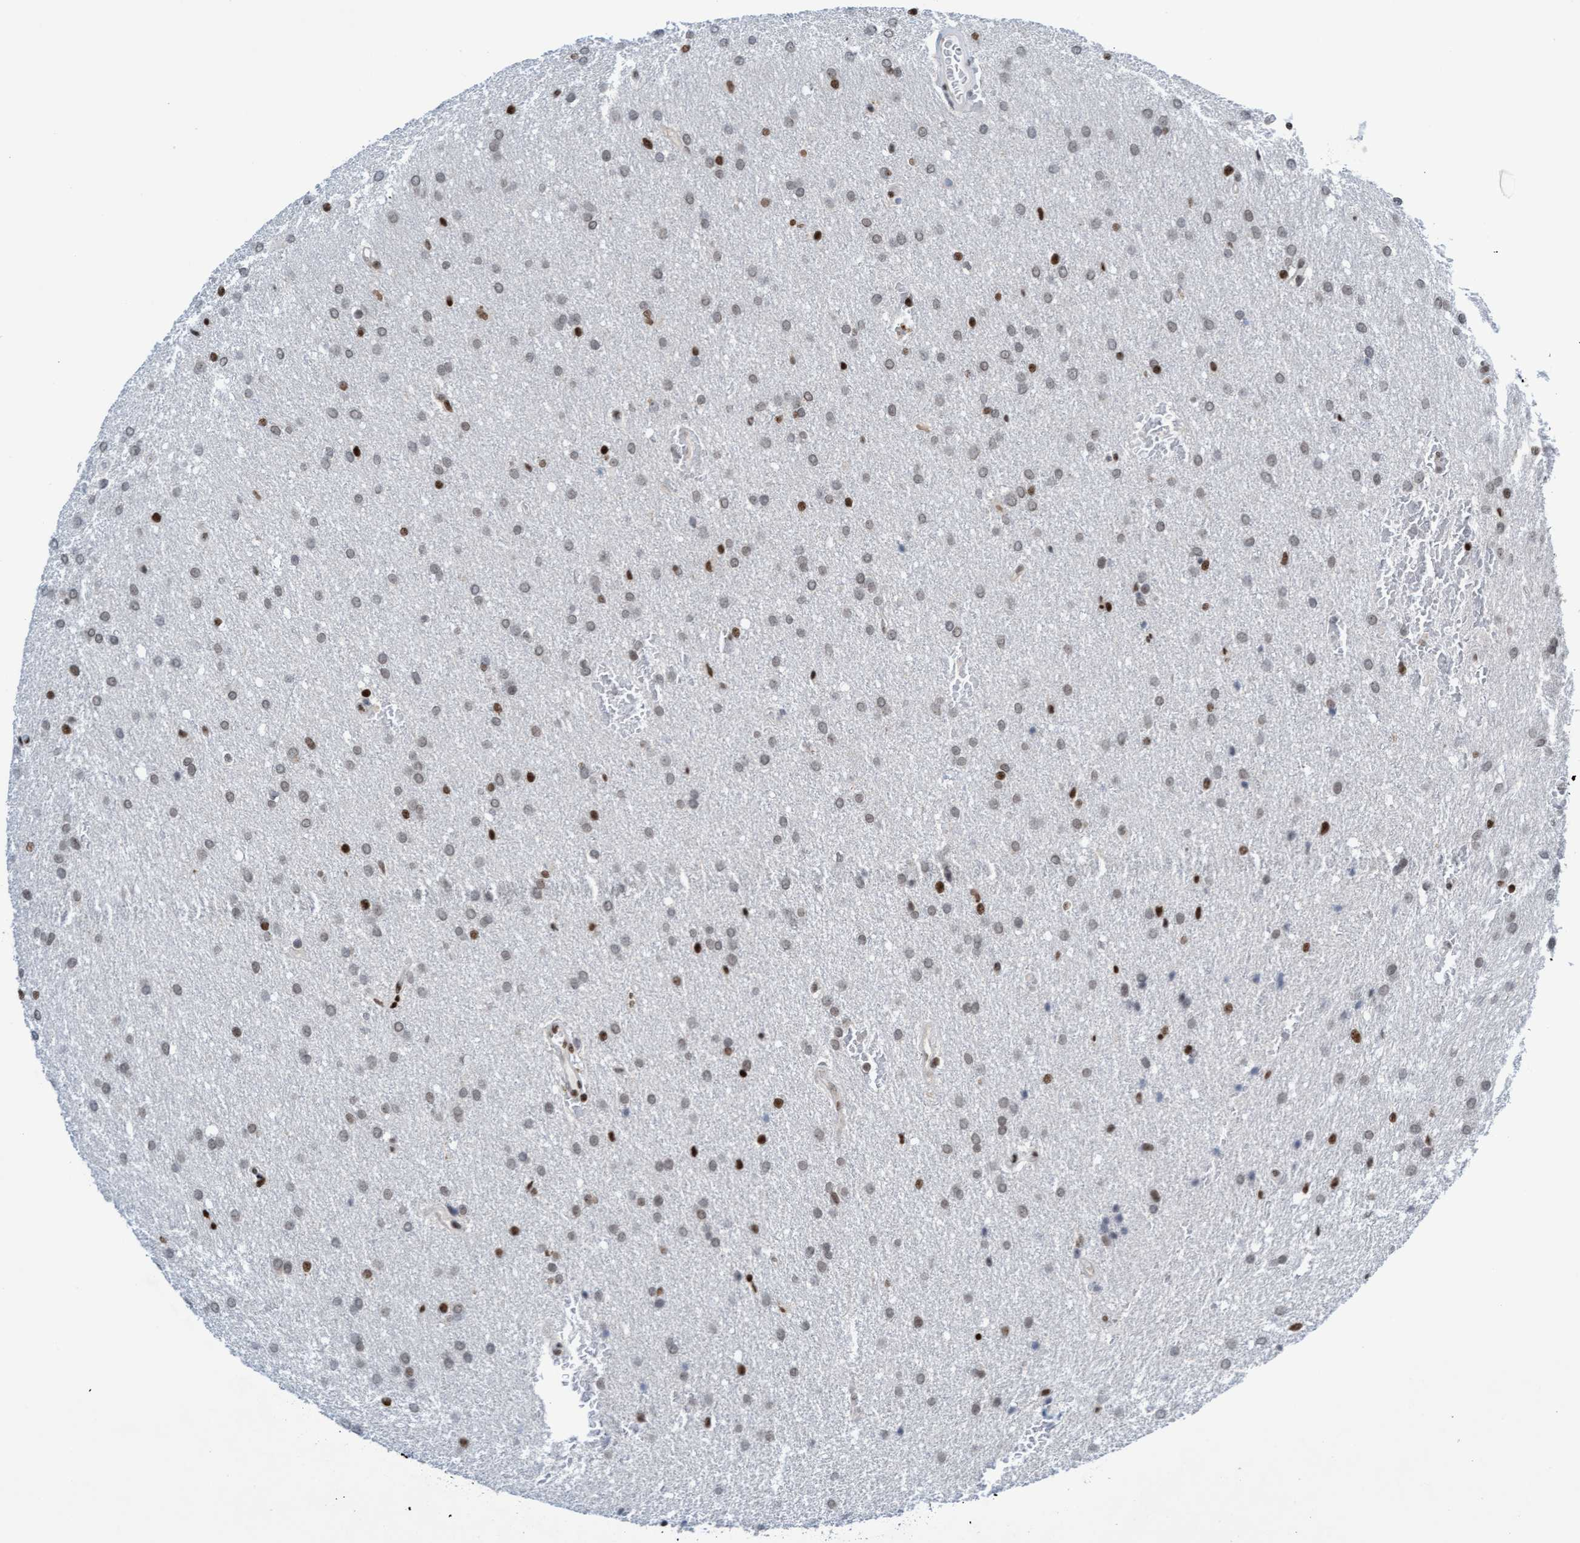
{"staining": {"intensity": "moderate", "quantity": "25%-75%", "location": "nuclear"}, "tissue": "glioma", "cell_type": "Tumor cells", "image_type": "cancer", "snomed": [{"axis": "morphology", "description": "Glioma, malignant, Low grade"}, {"axis": "topography", "description": "Brain"}], "caption": "Protein staining of glioma tissue demonstrates moderate nuclear positivity in approximately 25%-75% of tumor cells.", "gene": "GLRX2", "patient": {"sex": "female", "age": 37}}